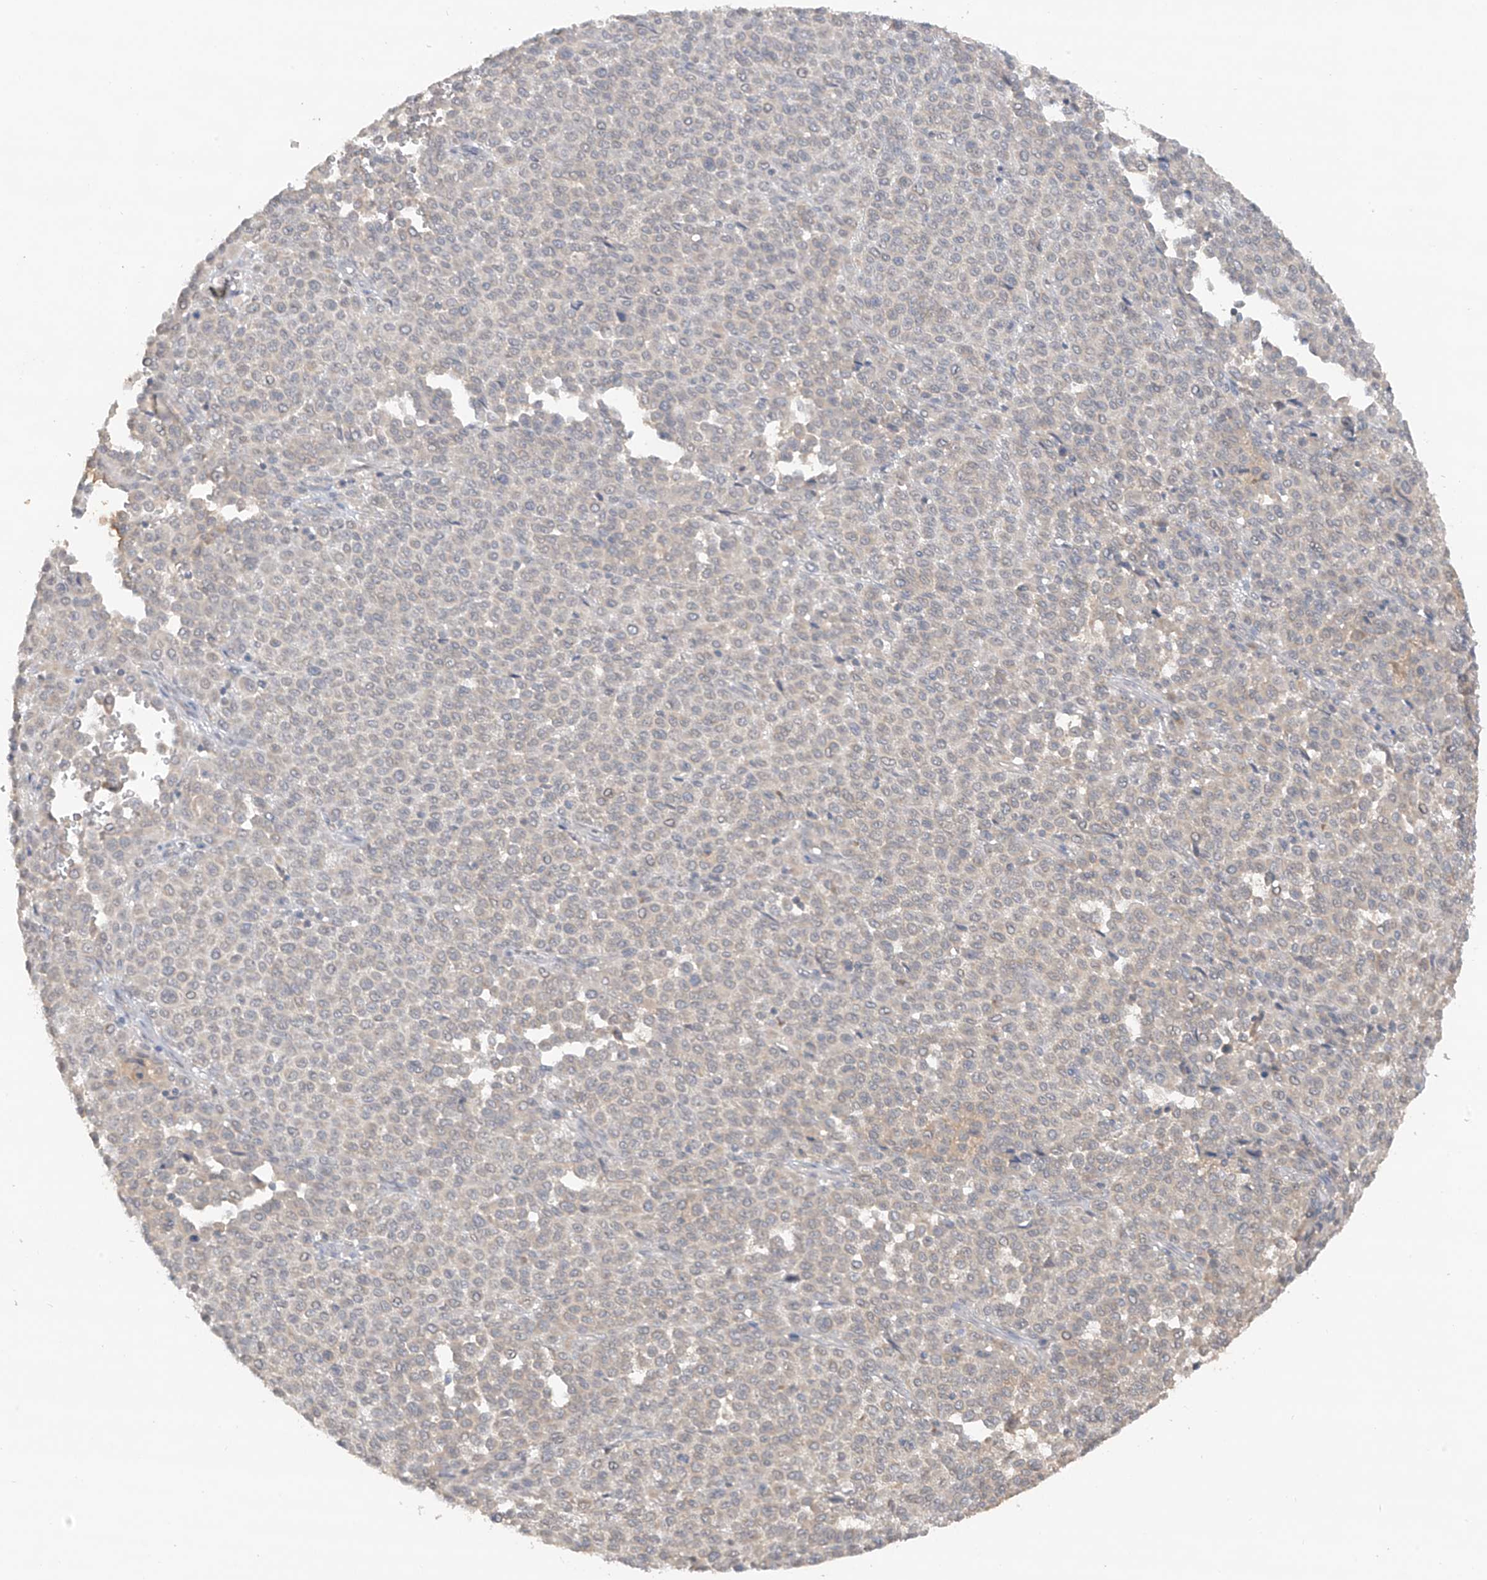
{"staining": {"intensity": "negative", "quantity": "none", "location": "none"}, "tissue": "melanoma", "cell_type": "Tumor cells", "image_type": "cancer", "snomed": [{"axis": "morphology", "description": "Malignant melanoma, Metastatic site"}, {"axis": "topography", "description": "Pancreas"}], "caption": "High magnification brightfield microscopy of malignant melanoma (metastatic site) stained with DAB (3,3'-diaminobenzidine) (brown) and counterstained with hematoxylin (blue): tumor cells show no significant positivity. (DAB IHC visualized using brightfield microscopy, high magnification).", "gene": "ANGEL2", "patient": {"sex": "female", "age": 30}}